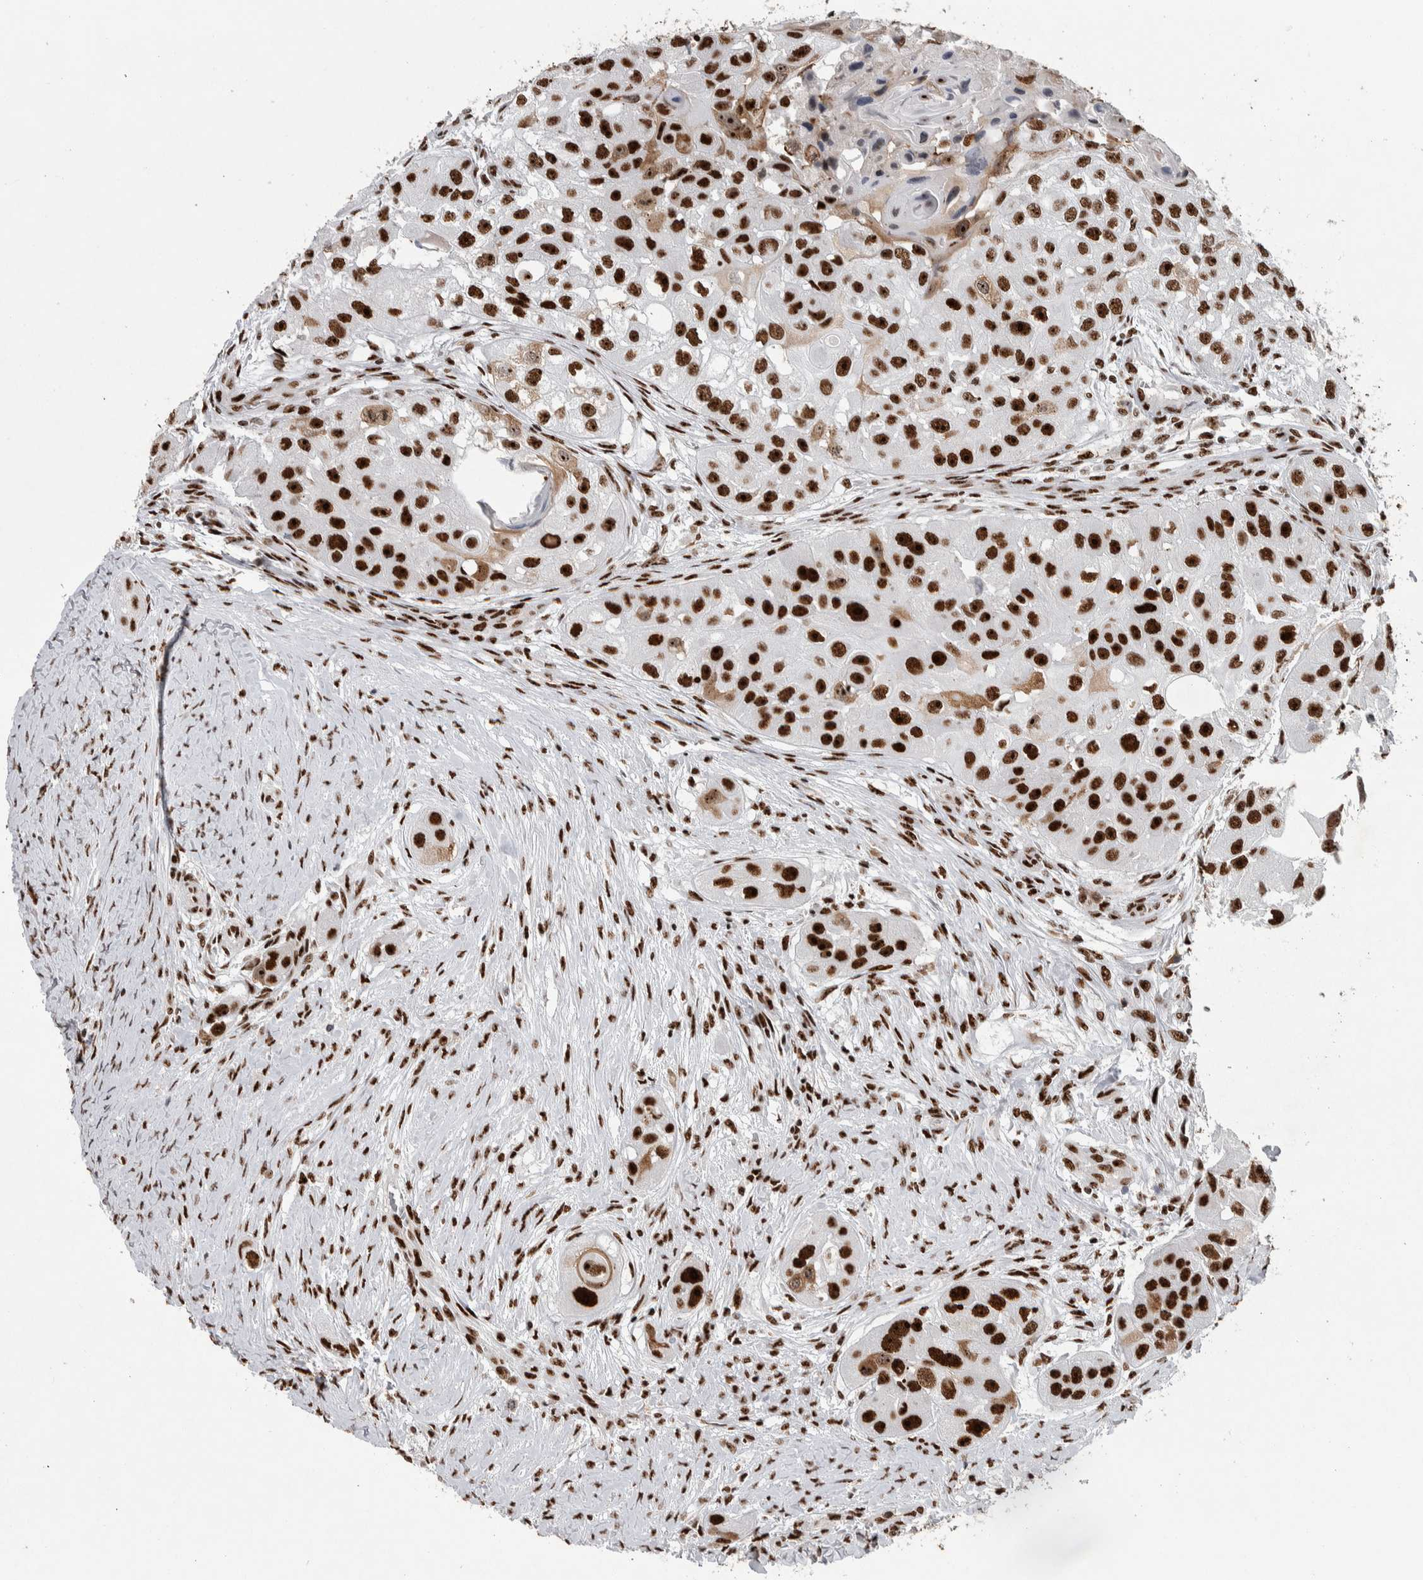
{"staining": {"intensity": "strong", "quantity": ">75%", "location": "cytoplasmic/membranous,nuclear"}, "tissue": "head and neck cancer", "cell_type": "Tumor cells", "image_type": "cancer", "snomed": [{"axis": "morphology", "description": "Normal tissue, NOS"}, {"axis": "morphology", "description": "Squamous cell carcinoma, NOS"}, {"axis": "topography", "description": "Skeletal muscle"}, {"axis": "topography", "description": "Head-Neck"}], "caption": "DAB (3,3'-diaminobenzidine) immunohistochemical staining of squamous cell carcinoma (head and neck) displays strong cytoplasmic/membranous and nuclear protein expression in approximately >75% of tumor cells. (DAB (3,3'-diaminobenzidine) = brown stain, brightfield microscopy at high magnification).", "gene": "NCL", "patient": {"sex": "male", "age": 51}}